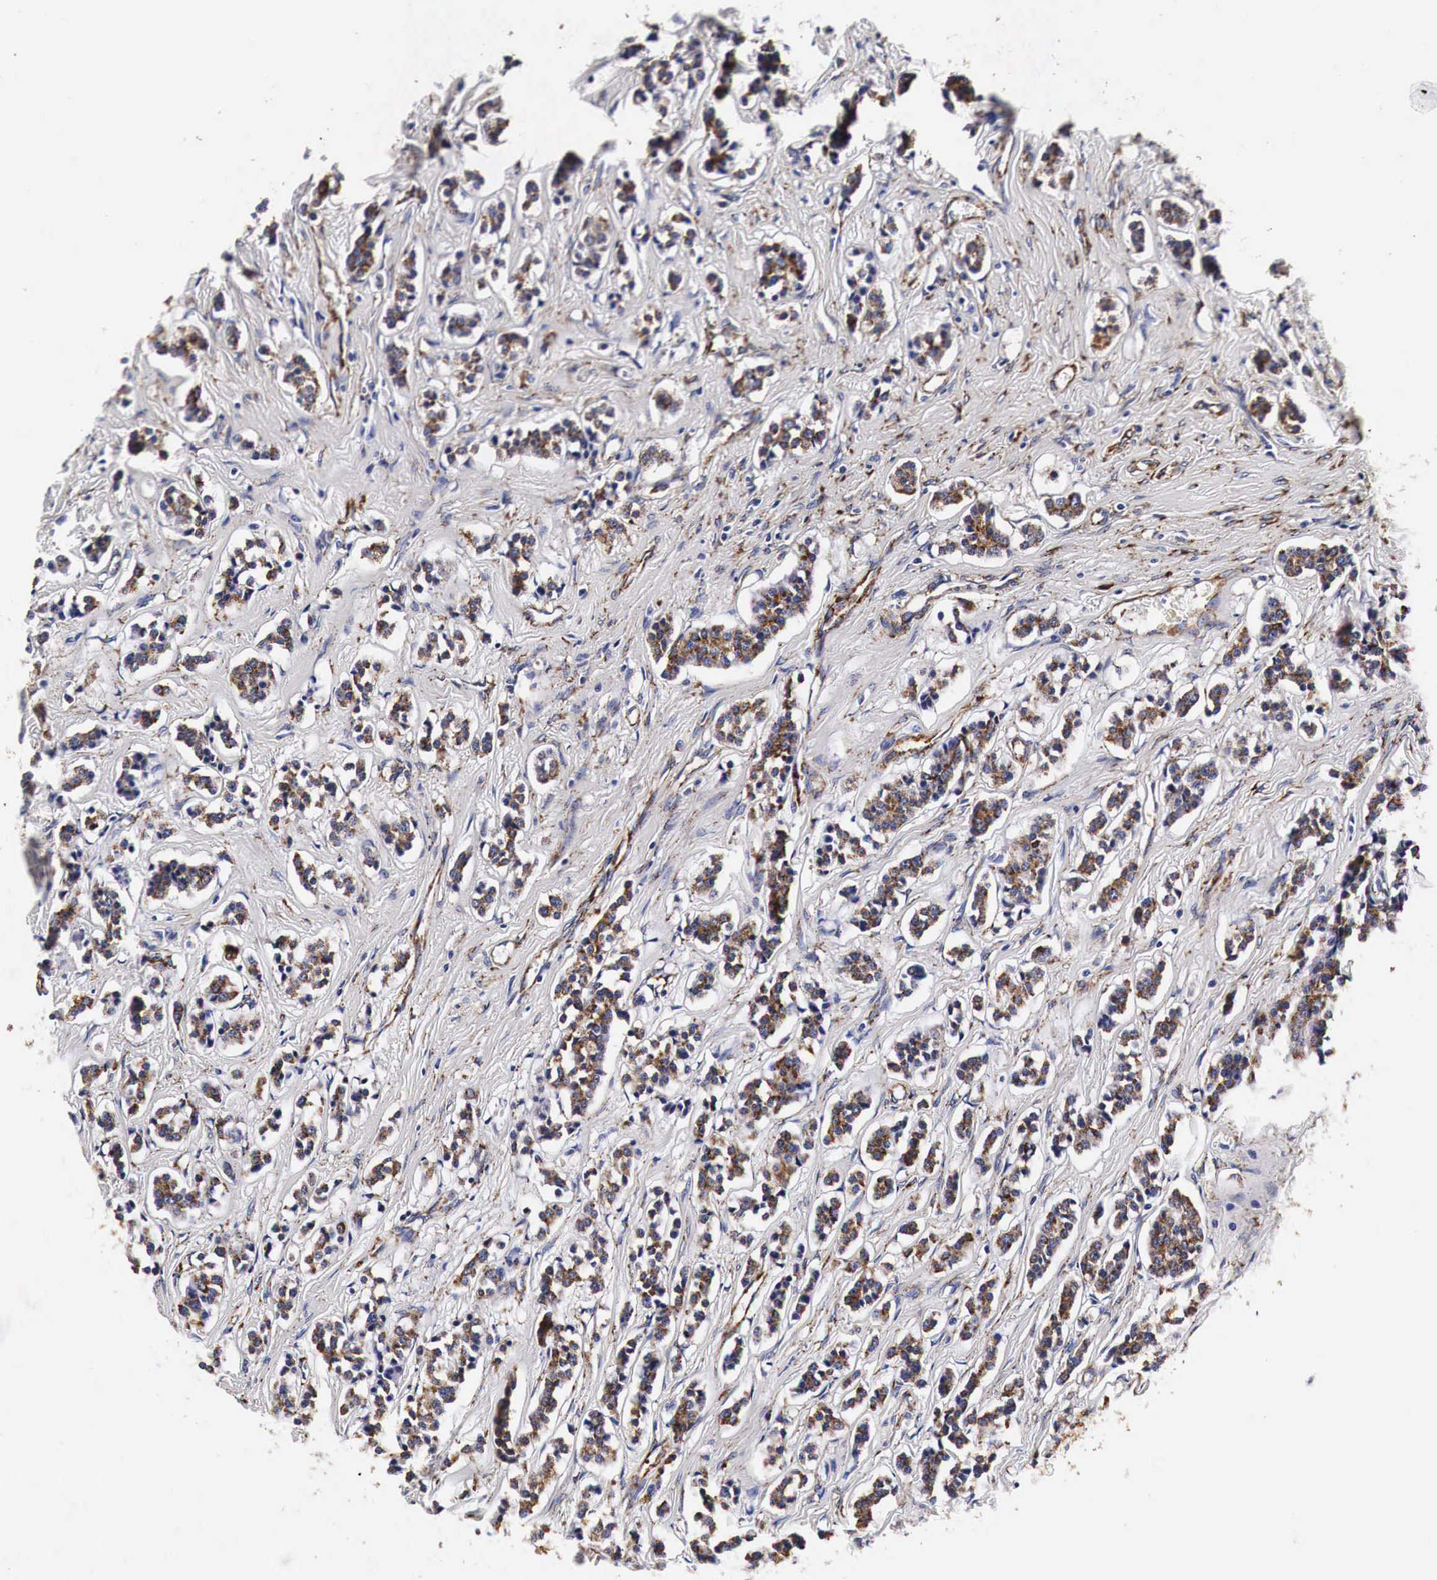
{"staining": {"intensity": "strong", "quantity": ">75%", "location": "cytoplasmic/membranous"}, "tissue": "carcinoid", "cell_type": "Tumor cells", "image_type": "cancer", "snomed": [{"axis": "morphology", "description": "Carcinoid, malignant, NOS"}, {"axis": "topography", "description": "Small intestine"}], "caption": "Protein staining demonstrates strong cytoplasmic/membranous positivity in approximately >75% of tumor cells in malignant carcinoid.", "gene": "CKAP4", "patient": {"sex": "male", "age": 63}}